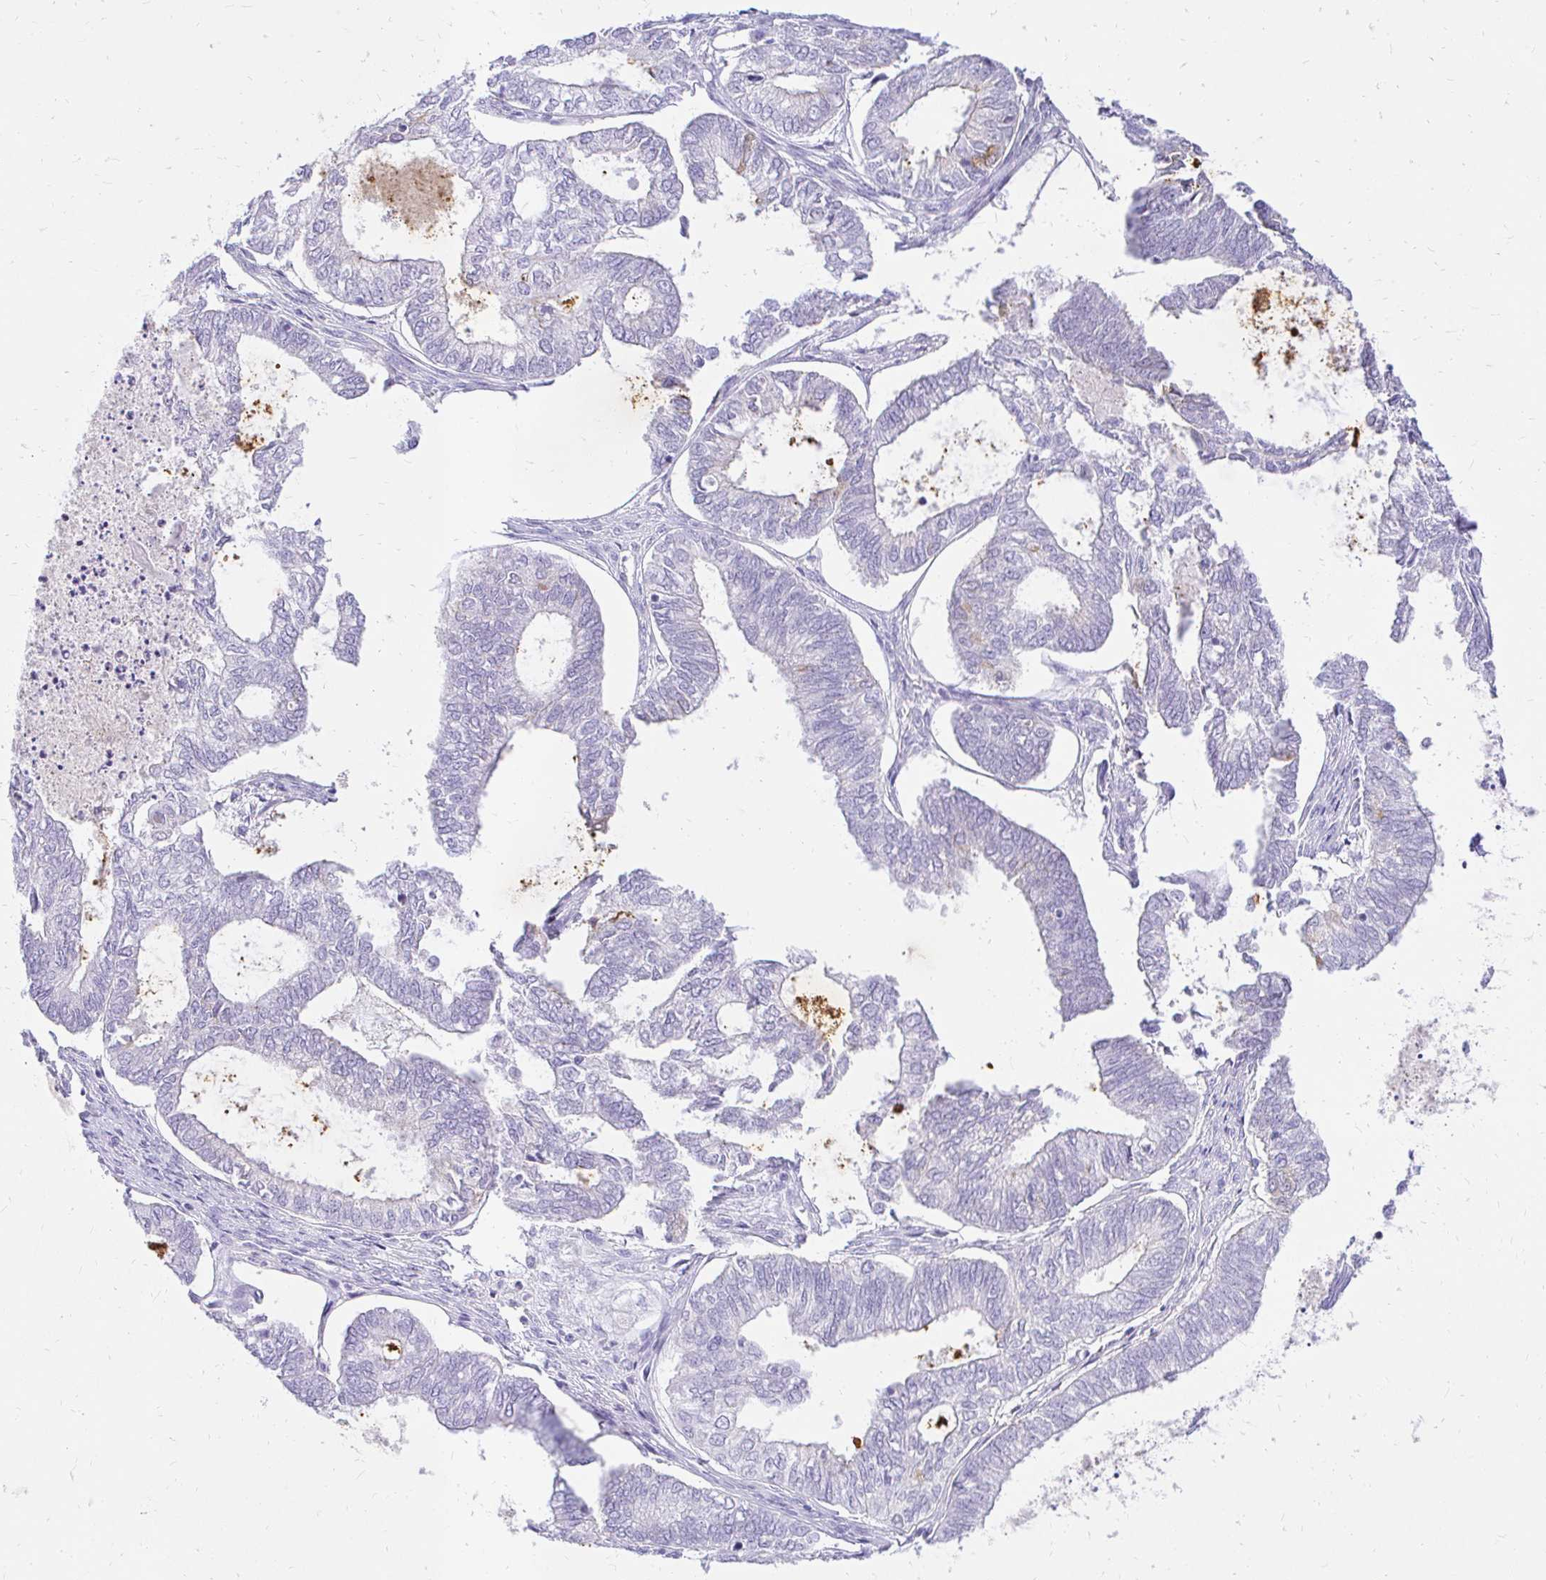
{"staining": {"intensity": "negative", "quantity": "none", "location": "none"}, "tissue": "ovarian cancer", "cell_type": "Tumor cells", "image_type": "cancer", "snomed": [{"axis": "morphology", "description": "Carcinoma, endometroid"}, {"axis": "topography", "description": "Ovary"}], "caption": "High power microscopy photomicrograph of an immunohistochemistry photomicrograph of ovarian cancer, revealing no significant expression in tumor cells. Nuclei are stained in blue.", "gene": "FATE1", "patient": {"sex": "female", "age": 64}}